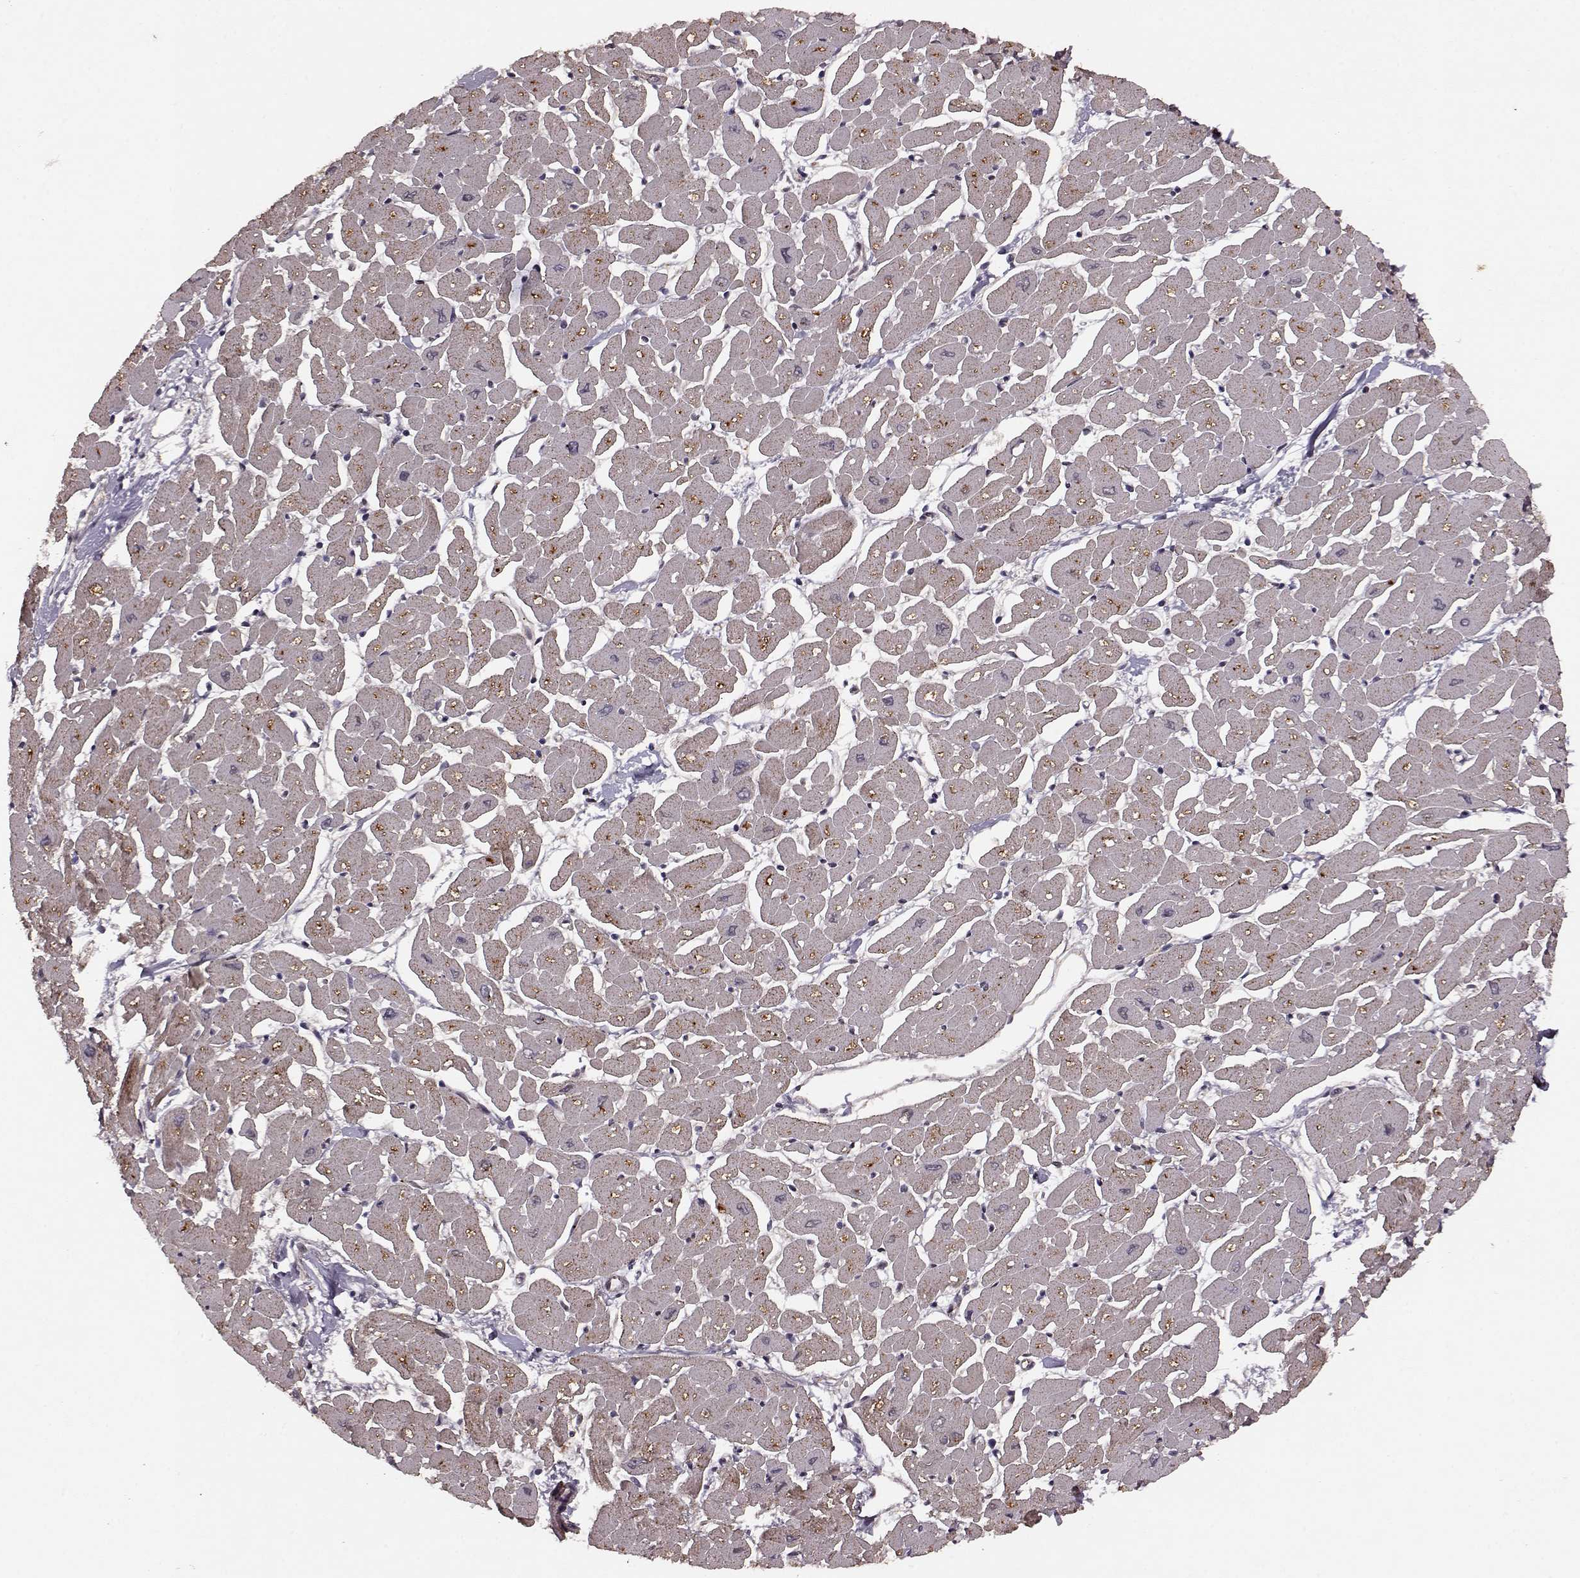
{"staining": {"intensity": "weak", "quantity": ">75%", "location": "cytoplasmic/membranous"}, "tissue": "heart muscle", "cell_type": "Cardiomyocytes", "image_type": "normal", "snomed": [{"axis": "morphology", "description": "Normal tissue, NOS"}, {"axis": "topography", "description": "Heart"}], "caption": "High-magnification brightfield microscopy of unremarkable heart muscle stained with DAB (3,3'-diaminobenzidine) (brown) and counterstained with hematoxylin (blue). cardiomyocytes exhibit weak cytoplasmic/membranous staining is appreciated in about>75% of cells.", "gene": "RRAGD", "patient": {"sex": "male", "age": 57}}